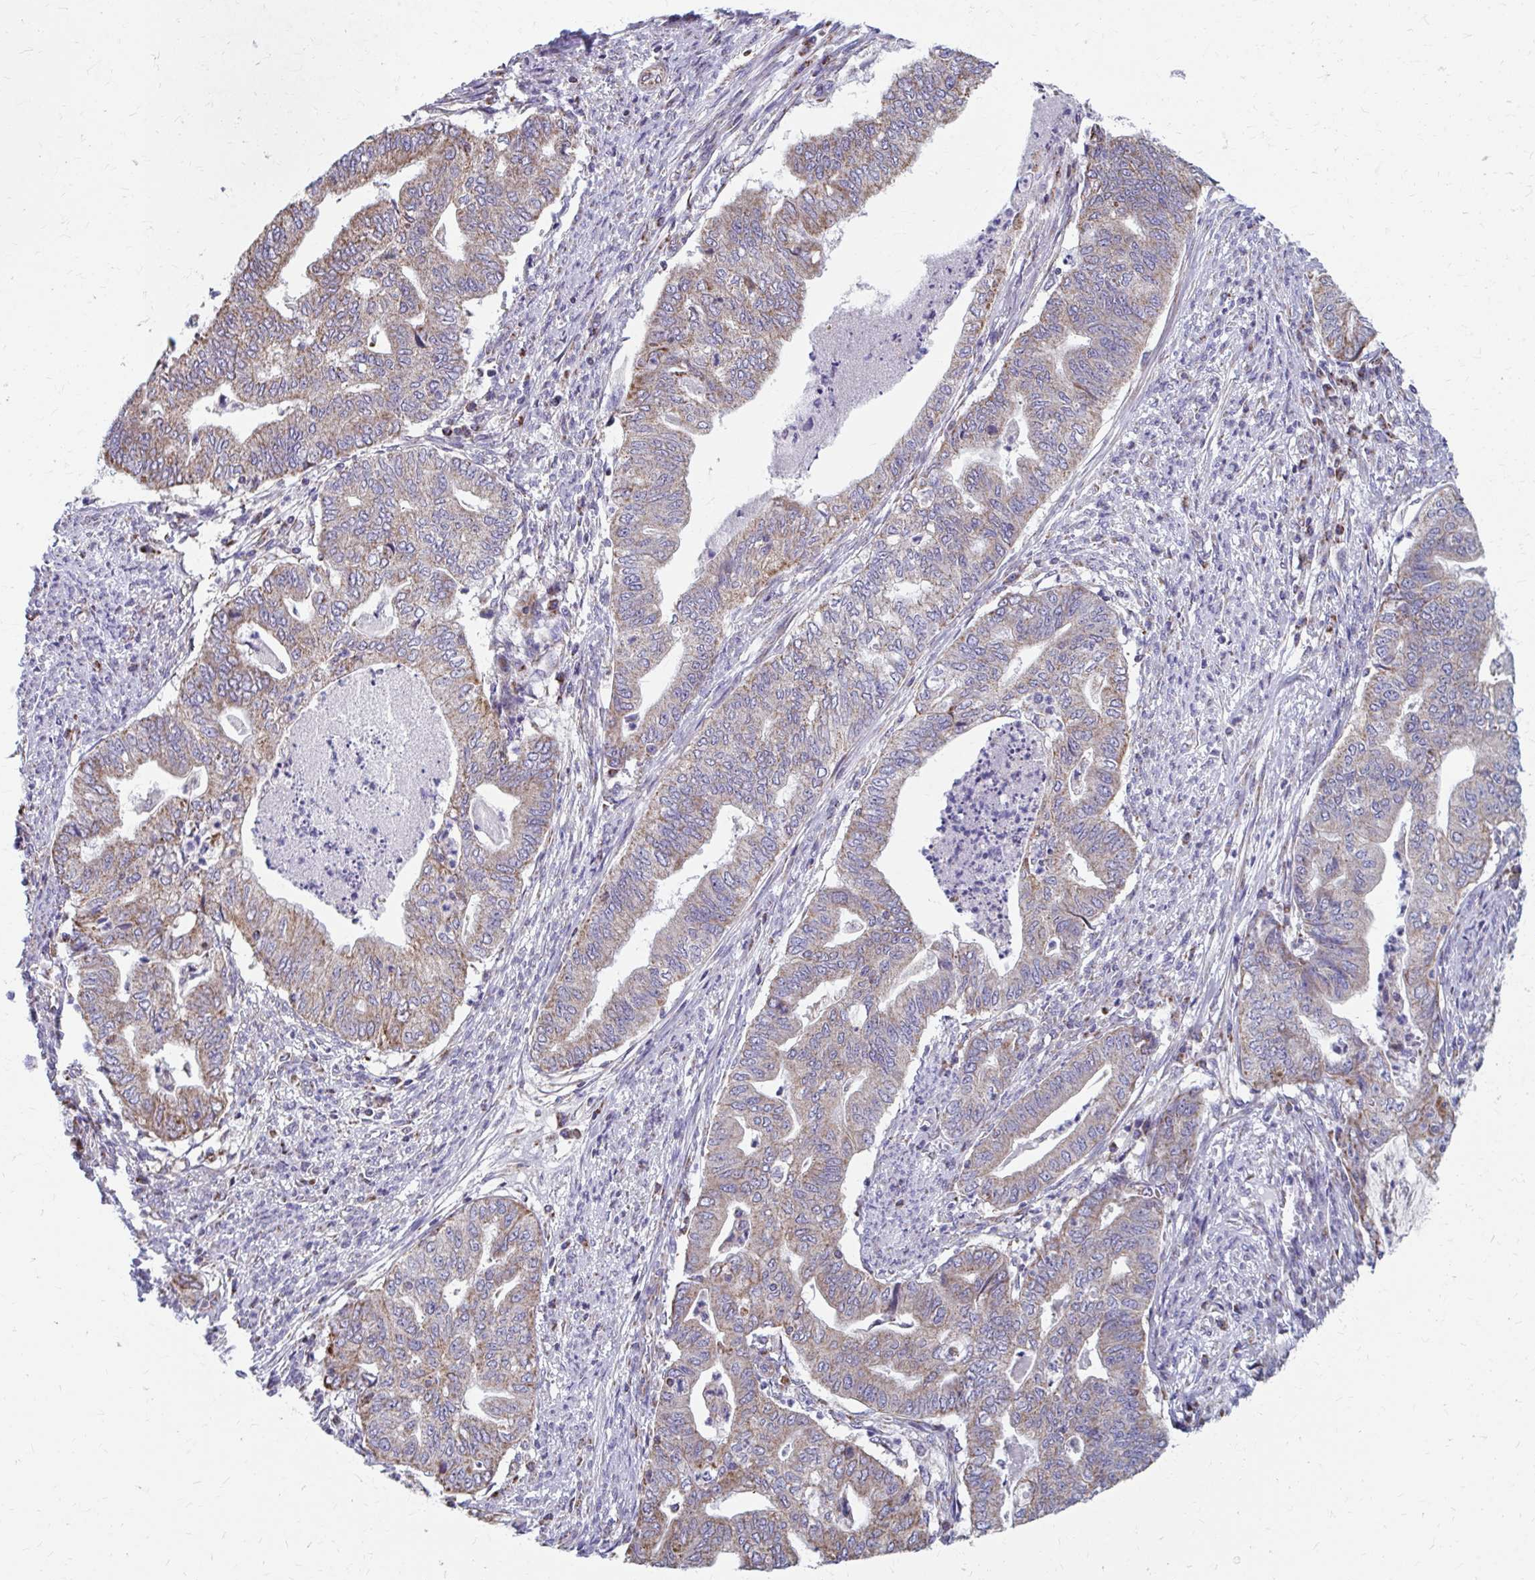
{"staining": {"intensity": "weak", "quantity": ">75%", "location": "cytoplasmic/membranous"}, "tissue": "endometrial cancer", "cell_type": "Tumor cells", "image_type": "cancer", "snomed": [{"axis": "morphology", "description": "Adenocarcinoma, NOS"}, {"axis": "topography", "description": "Endometrium"}], "caption": "Endometrial cancer (adenocarcinoma) tissue shows weak cytoplasmic/membranous positivity in about >75% of tumor cells, visualized by immunohistochemistry.", "gene": "RCC1L", "patient": {"sex": "female", "age": 79}}